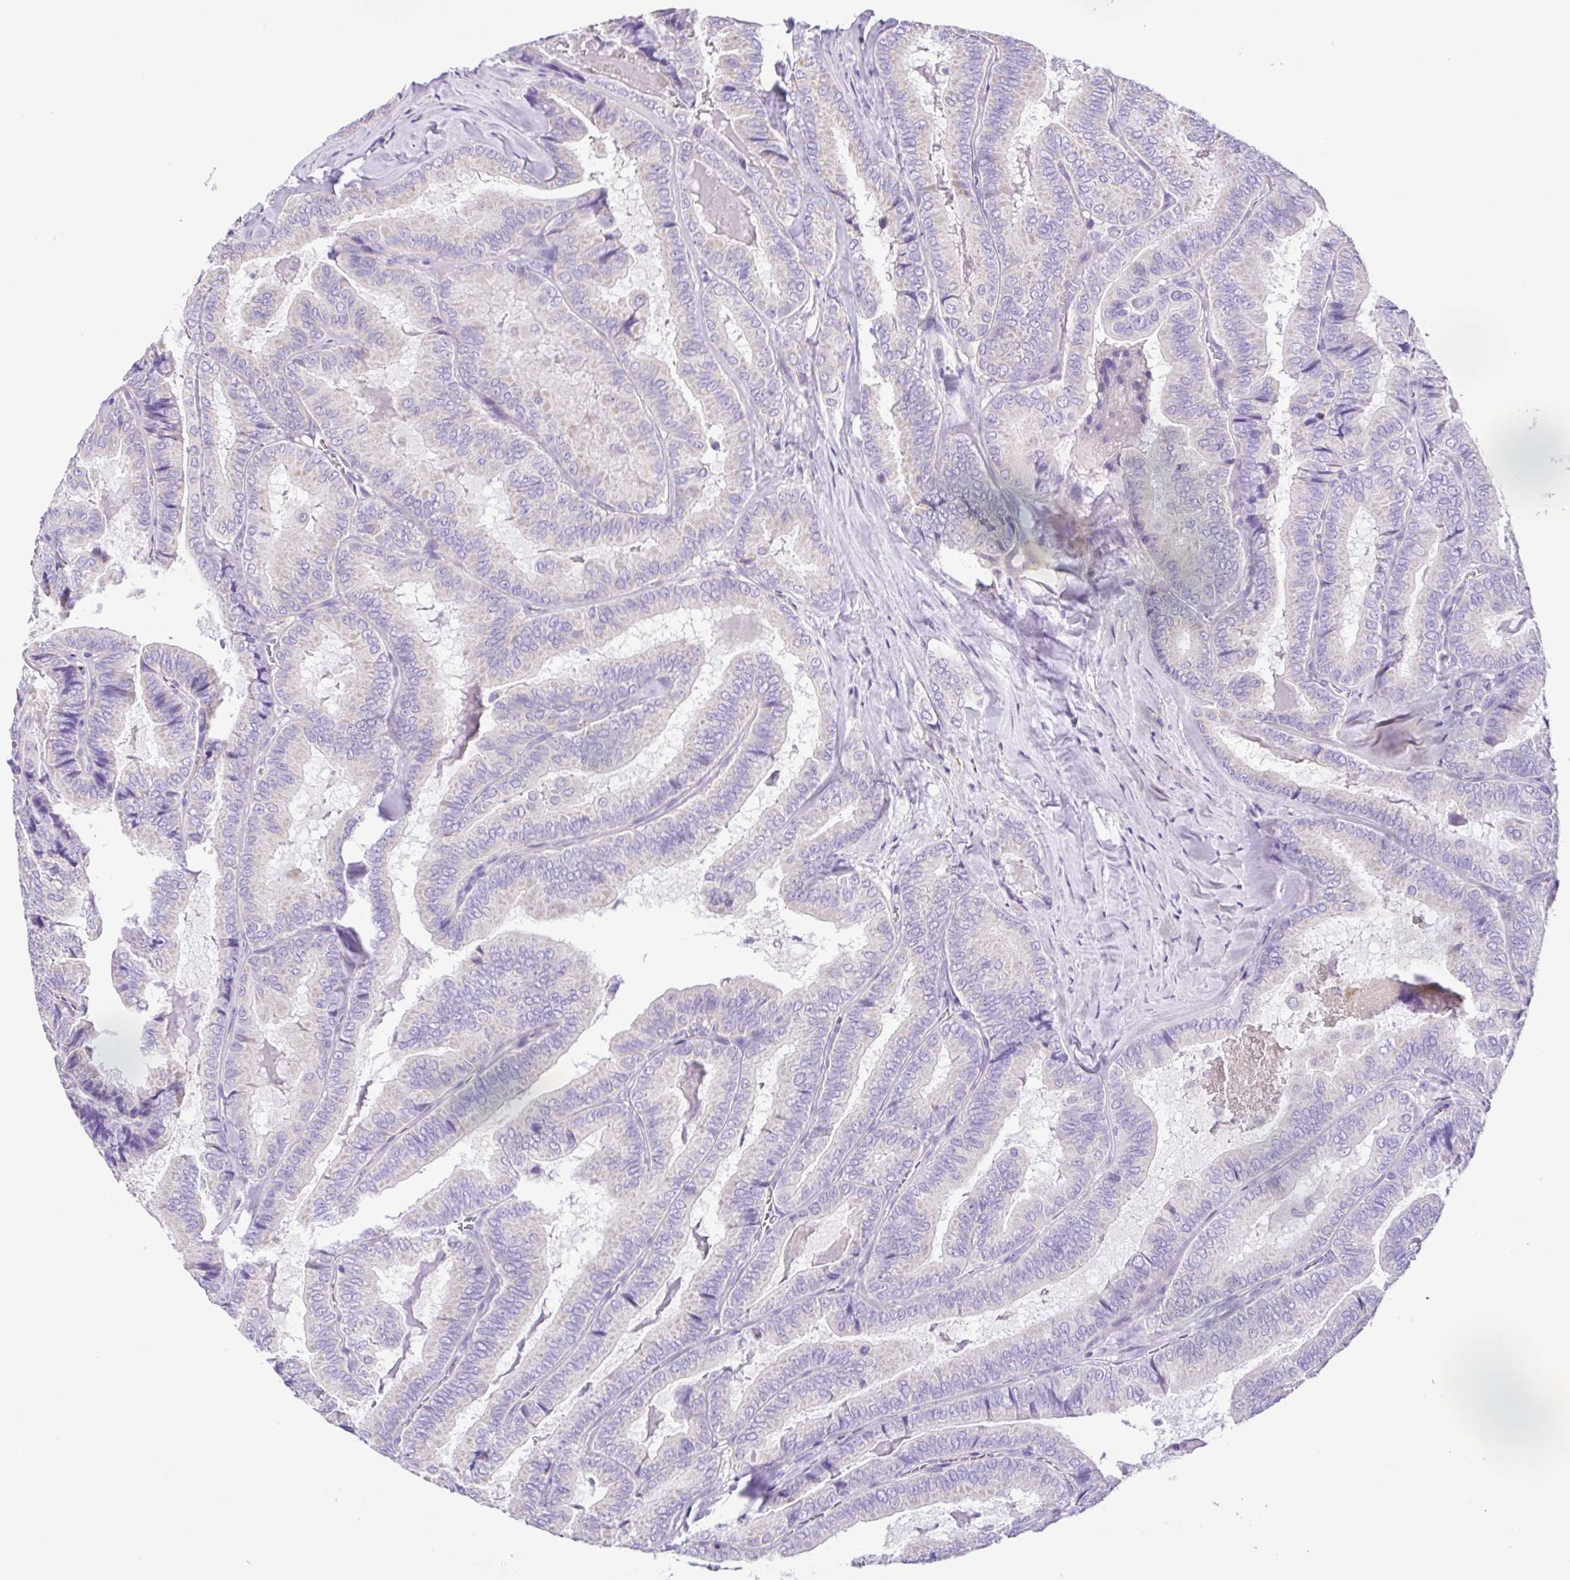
{"staining": {"intensity": "negative", "quantity": "none", "location": "none"}, "tissue": "thyroid cancer", "cell_type": "Tumor cells", "image_type": "cancer", "snomed": [{"axis": "morphology", "description": "Papillary adenocarcinoma, NOS"}, {"axis": "topography", "description": "Thyroid gland"}], "caption": "Thyroid cancer was stained to show a protein in brown. There is no significant expression in tumor cells.", "gene": "CD72", "patient": {"sex": "female", "age": 75}}